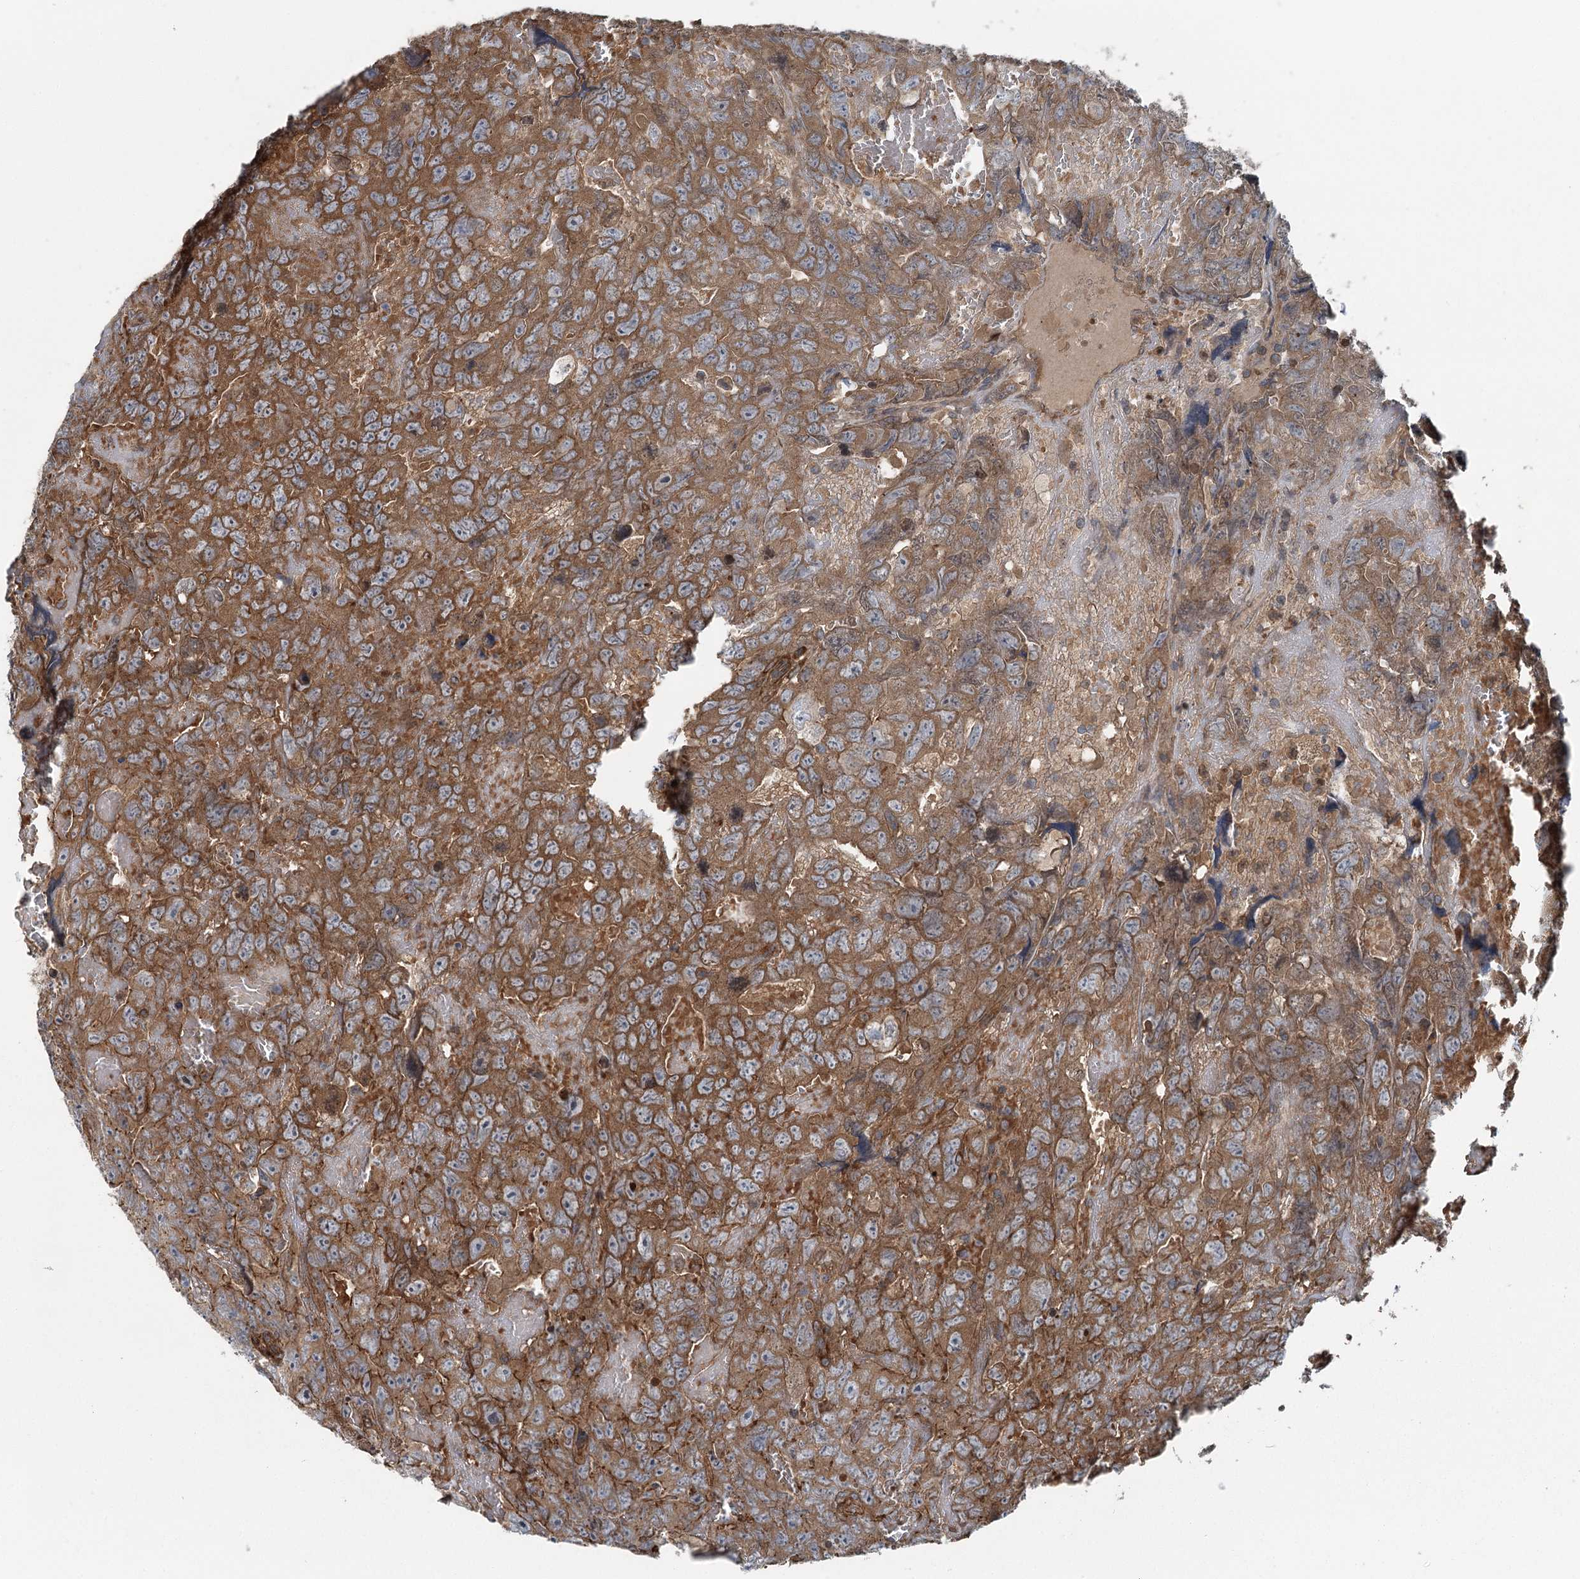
{"staining": {"intensity": "strong", "quantity": ">75%", "location": "cytoplasmic/membranous"}, "tissue": "testis cancer", "cell_type": "Tumor cells", "image_type": "cancer", "snomed": [{"axis": "morphology", "description": "Carcinoma, Embryonal, NOS"}, {"axis": "topography", "description": "Testis"}], "caption": "Strong cytoplasmic/membranous staining is seen in approximately >75% of tumor cells in embryonal carcinoma (testis). (brown staining indicates protein expression, while blue staining denotes nuclei).", "gene": "IQSEC1", "patient": {"sex": "male", "age": 45}}